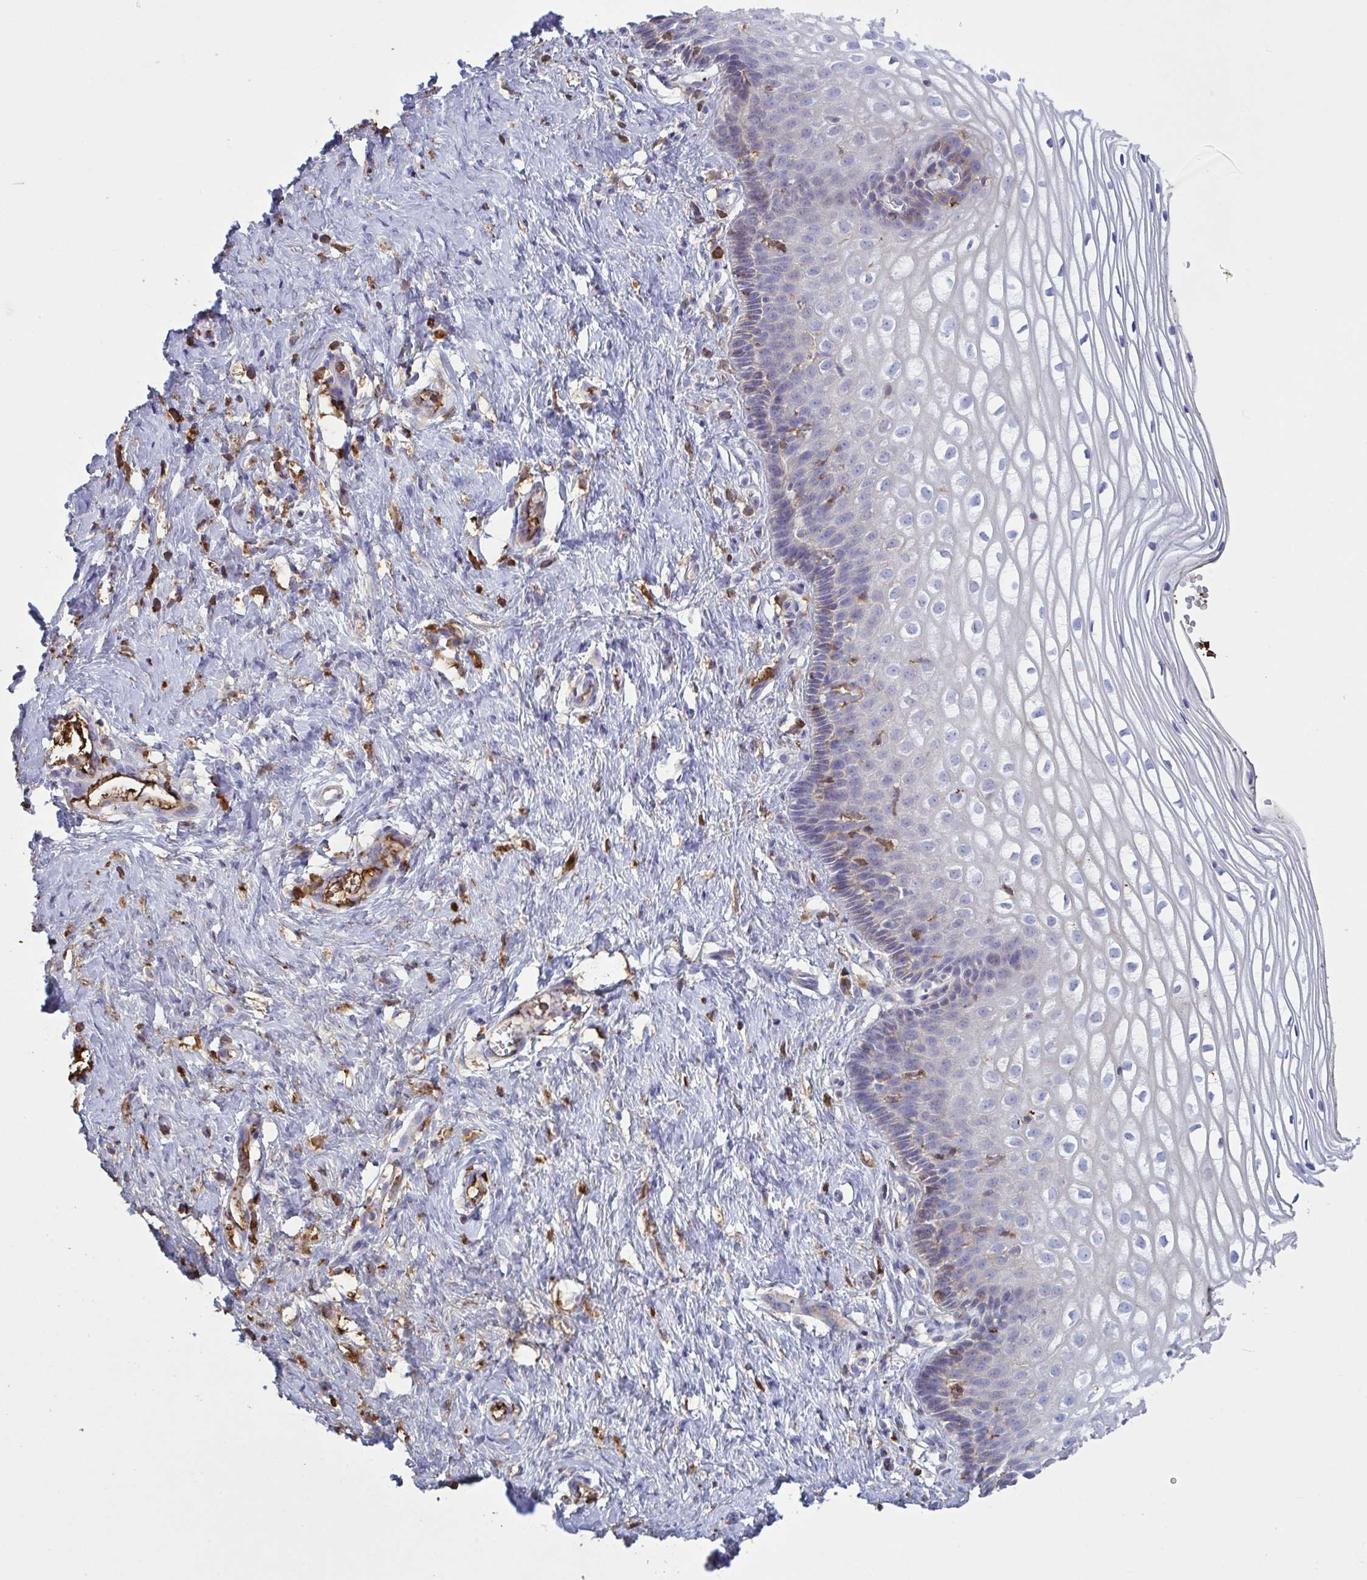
{"staining": {"intensity": "weak", "quantity": "<25%", "location": "cytoplasmic/membranous"}, "tissue": "cervix", "cell_type": "Glandular cells", "image_type": "normal", "snomed": [{"axis": "morphology", "description": "Normal tissue, NOS"}, {"axis": "topography", "description": "Cervix"}], "caption": "High magnification brightfield microscopy of unremarkable cervix stained with DAB (3,3'-diaminobenzidine) (brown) and counterstained with hematoxylin (blue): glandular cells show no significant positivity.", "gene": "IL1R1", "patient": {"sex": "female", "age": 36}}